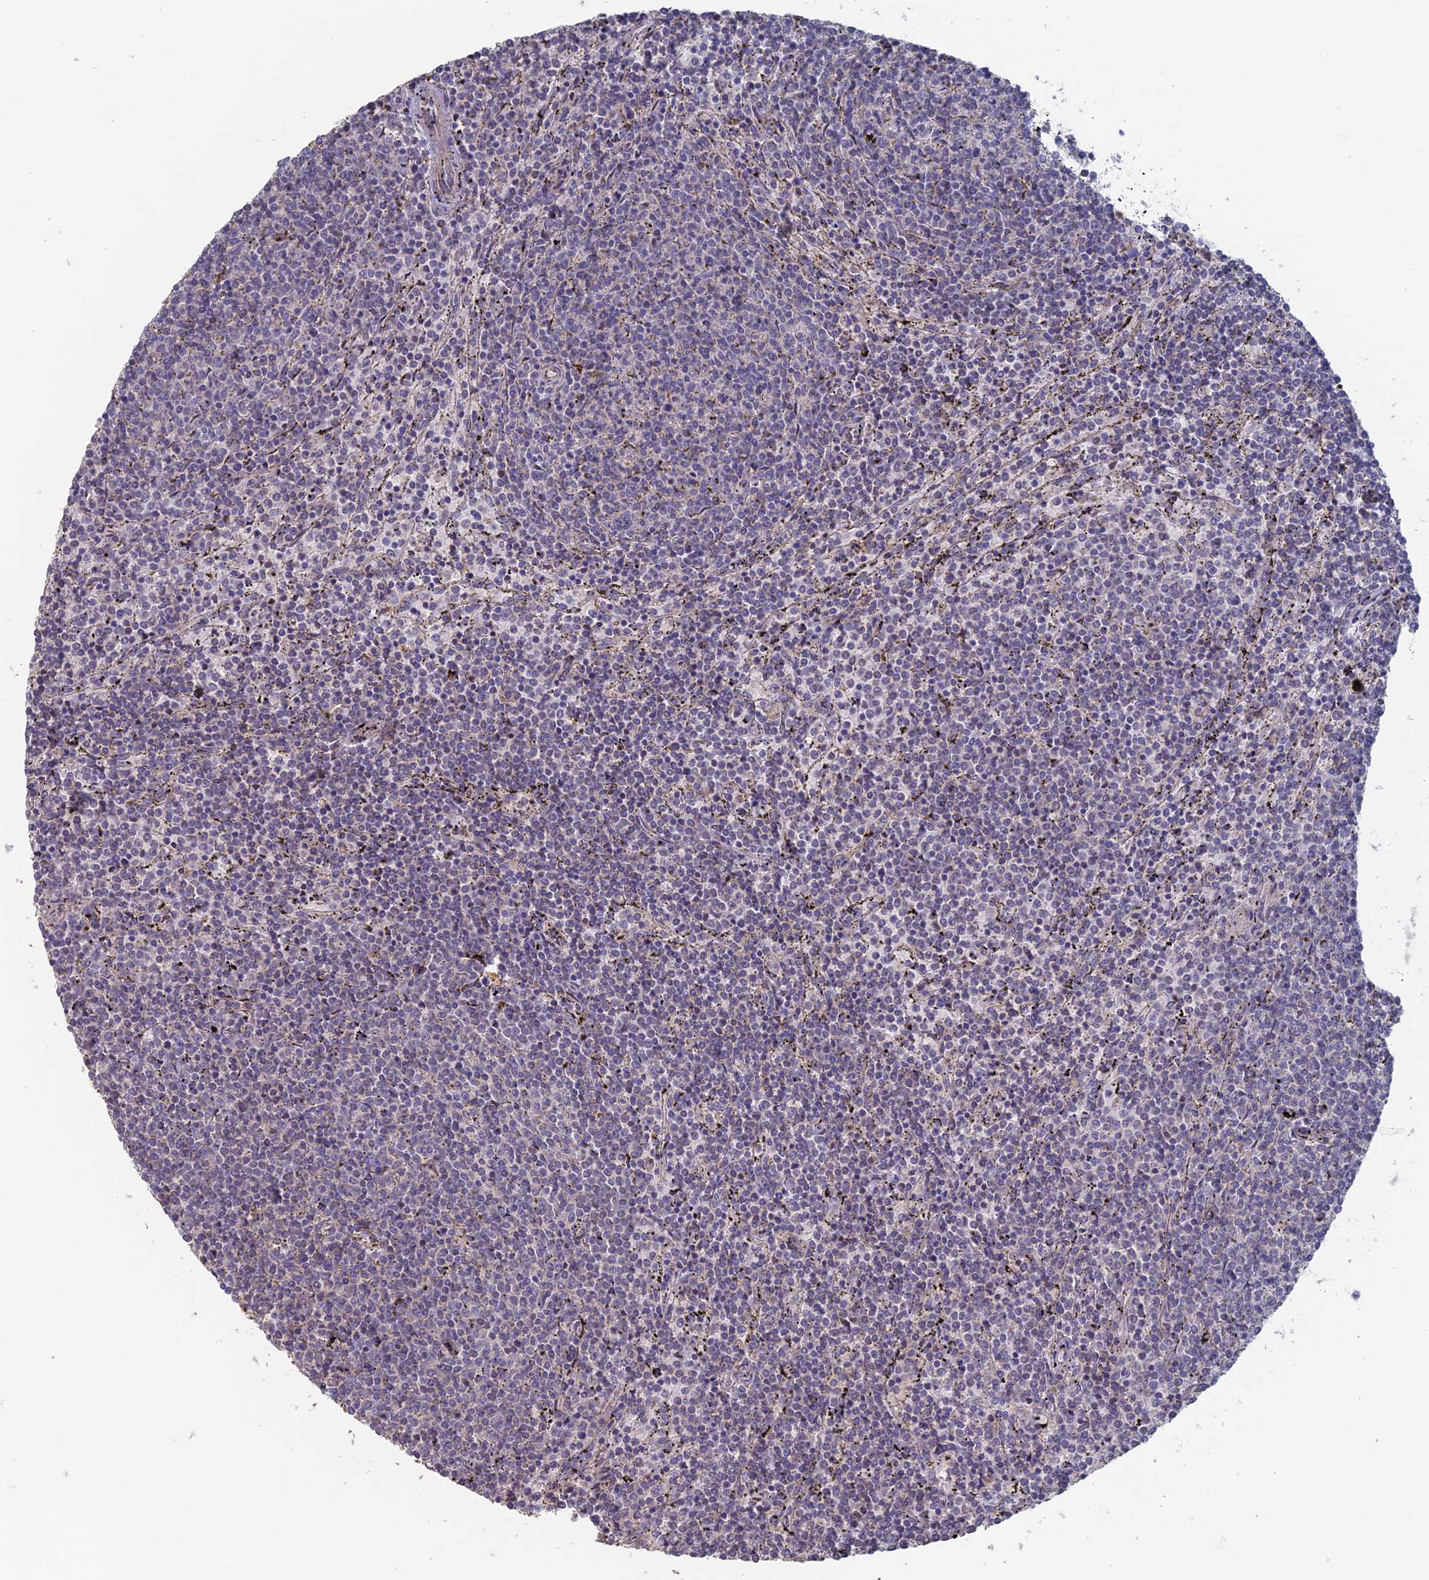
{"staining": {"intensity": "negative", "quantity": "none", "location": "none"}, "tissue": "lymphoma", "cell_type": "Tumor cells", "image_type": "cancer", "snomed": [{"axis": "morphology", "description": "Malignant lymphoma, non-Hodgkin's type, Low grade"}, {"axis": "topography", "description": "Spleen"}], "caption": "Lymphoma stained for a protein using immunohistochemistry (IHC) shows no staining tumor cells.", "gene": "TBC1D30", "patient": {"sex": "female", "age": 50}}